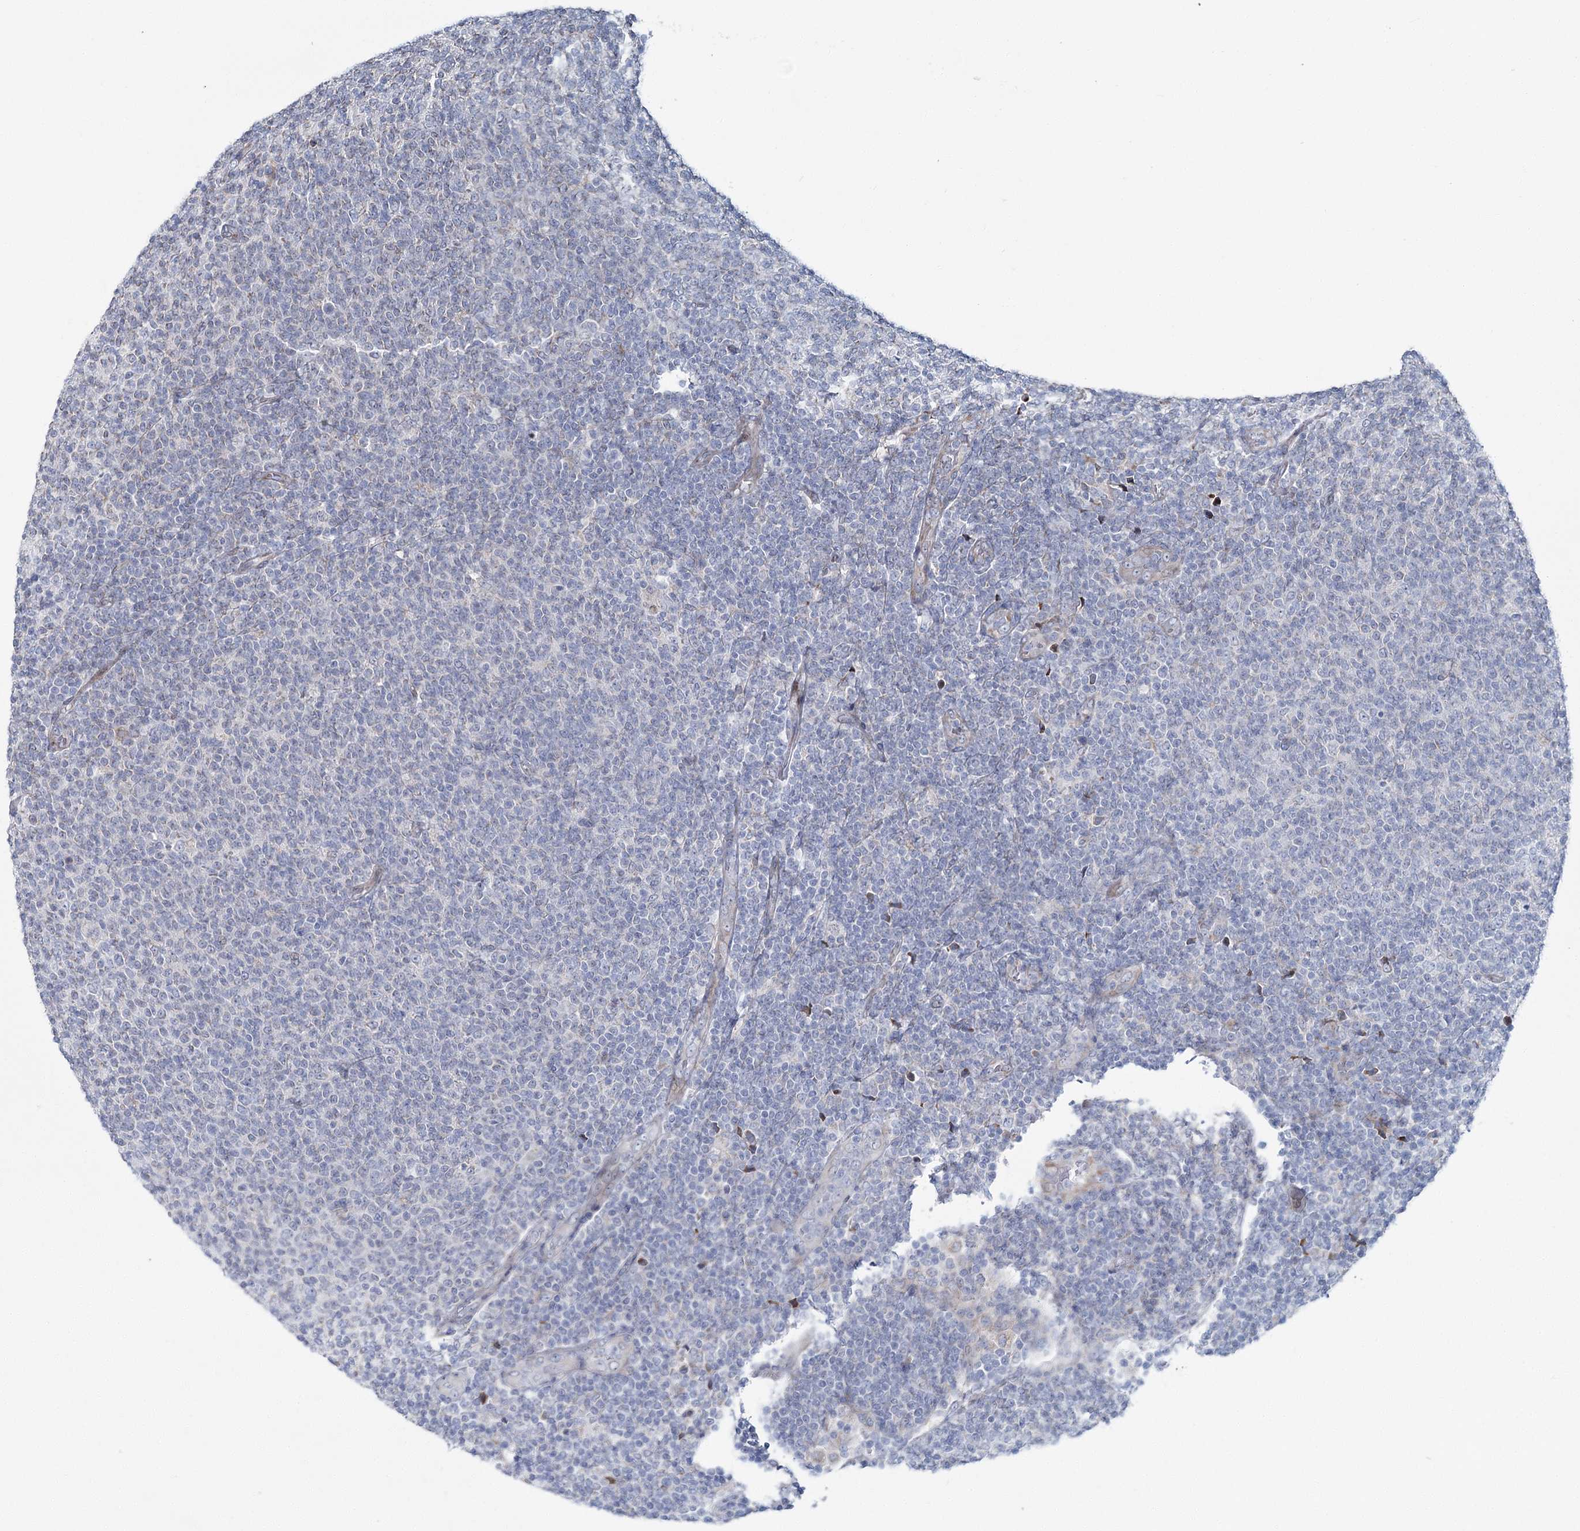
{"staining": {"intensity": "negative", "quantity": "none", "location": "none"}, "tissue": "lymphoma", "cell_type": "Tumor cells", "image_type": "cancer", "snomed": [{"axis": "morphology", "description": "Malignant lymphoma, non-Hodgkin's type, Low grade"}, {"axis": "topography", "description": "Lymph node"}], "caption": "Low-grade malignant lymphoma, non-Hodgkin's type stained for a protein using immunohistochemistry (IHC) exhibits no expression tumor cells.", "gene": "CPLANE1", "patient": {"sex": "male", "age": 66}}